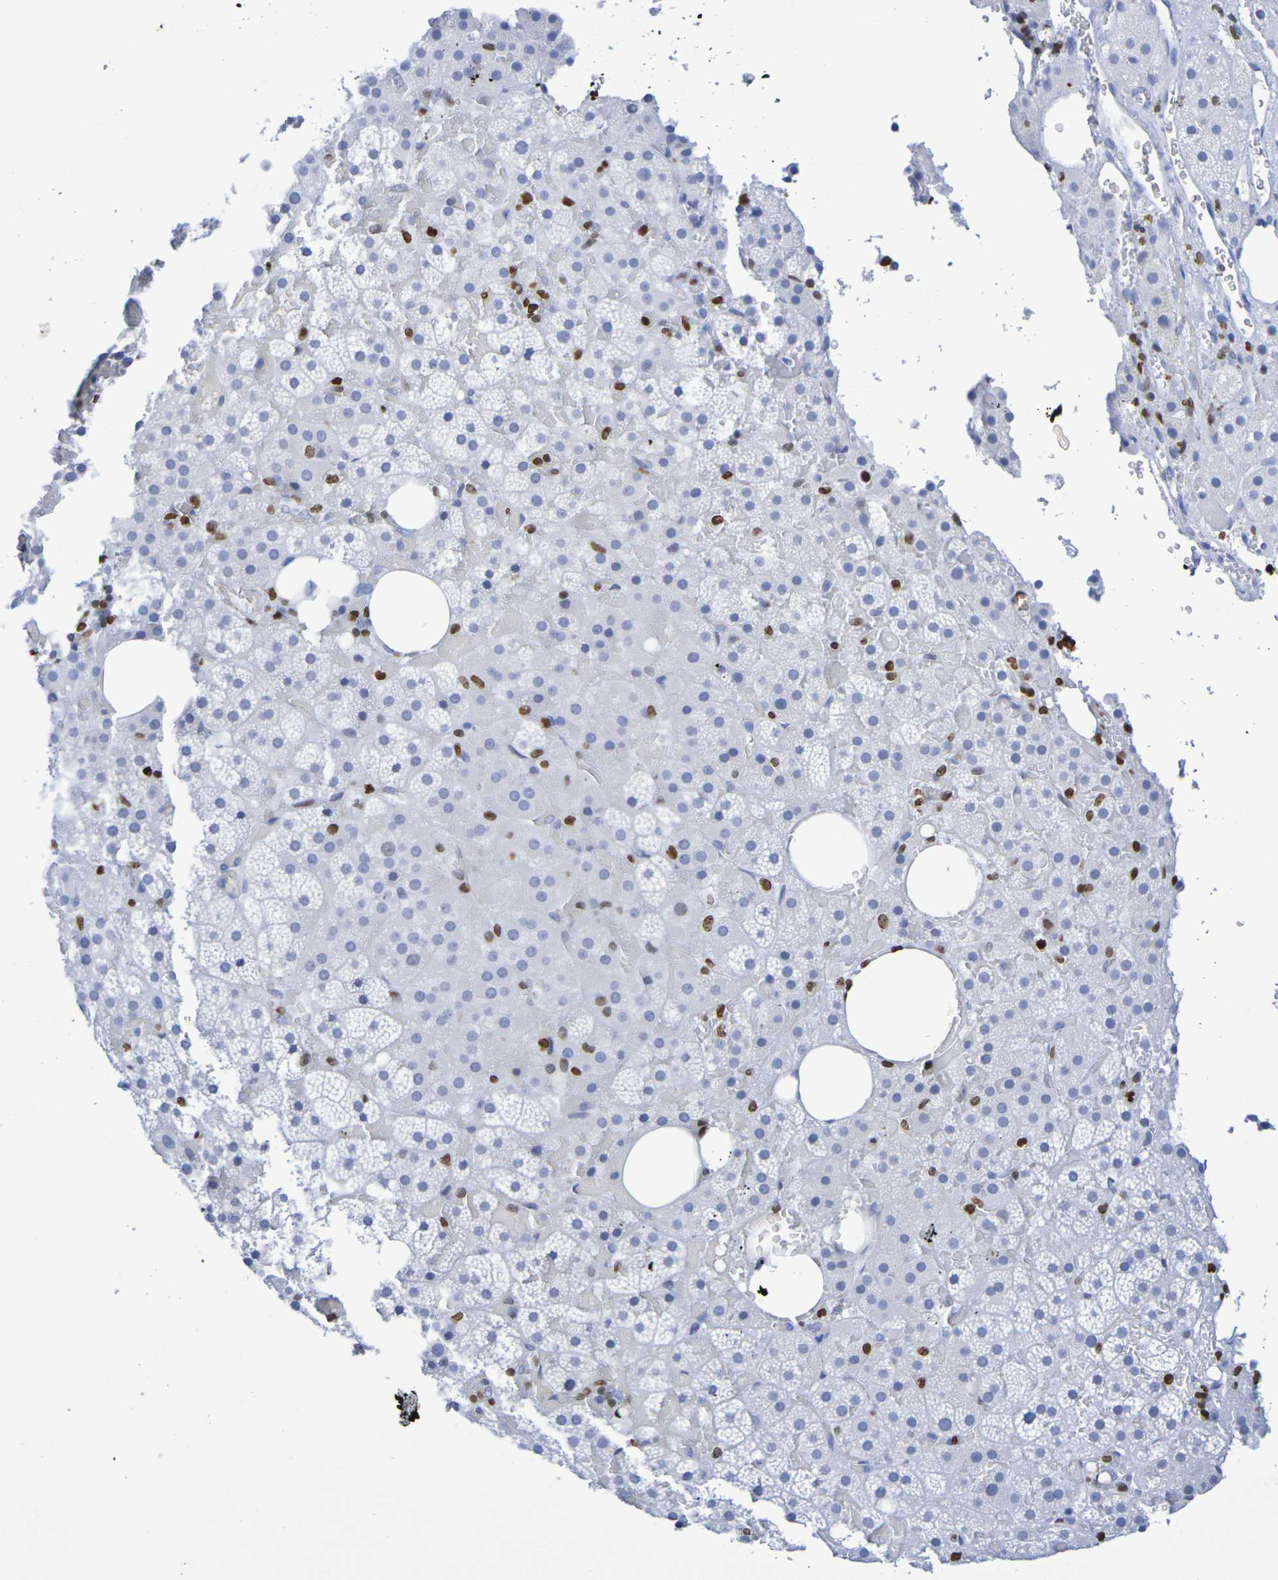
{"staining": {"intensity": "negative", "quantity": "none", "location": "none"}, "tissue": "adrenal gland", "cell_type": "Glandular cells", "image_type": "normal", "snomed": [{"axis": "morphology", "description": "Normal tissue, NOS"}, {"axis": "topography", "description": "Adrenal gland"}], "caption": "This is an immunohistochemistry photomicrograph of unremarkable adrenal gland. There is no expression in glandular cells.", "gene": "H1", "patient": {"sex": "female", "age": 59}}